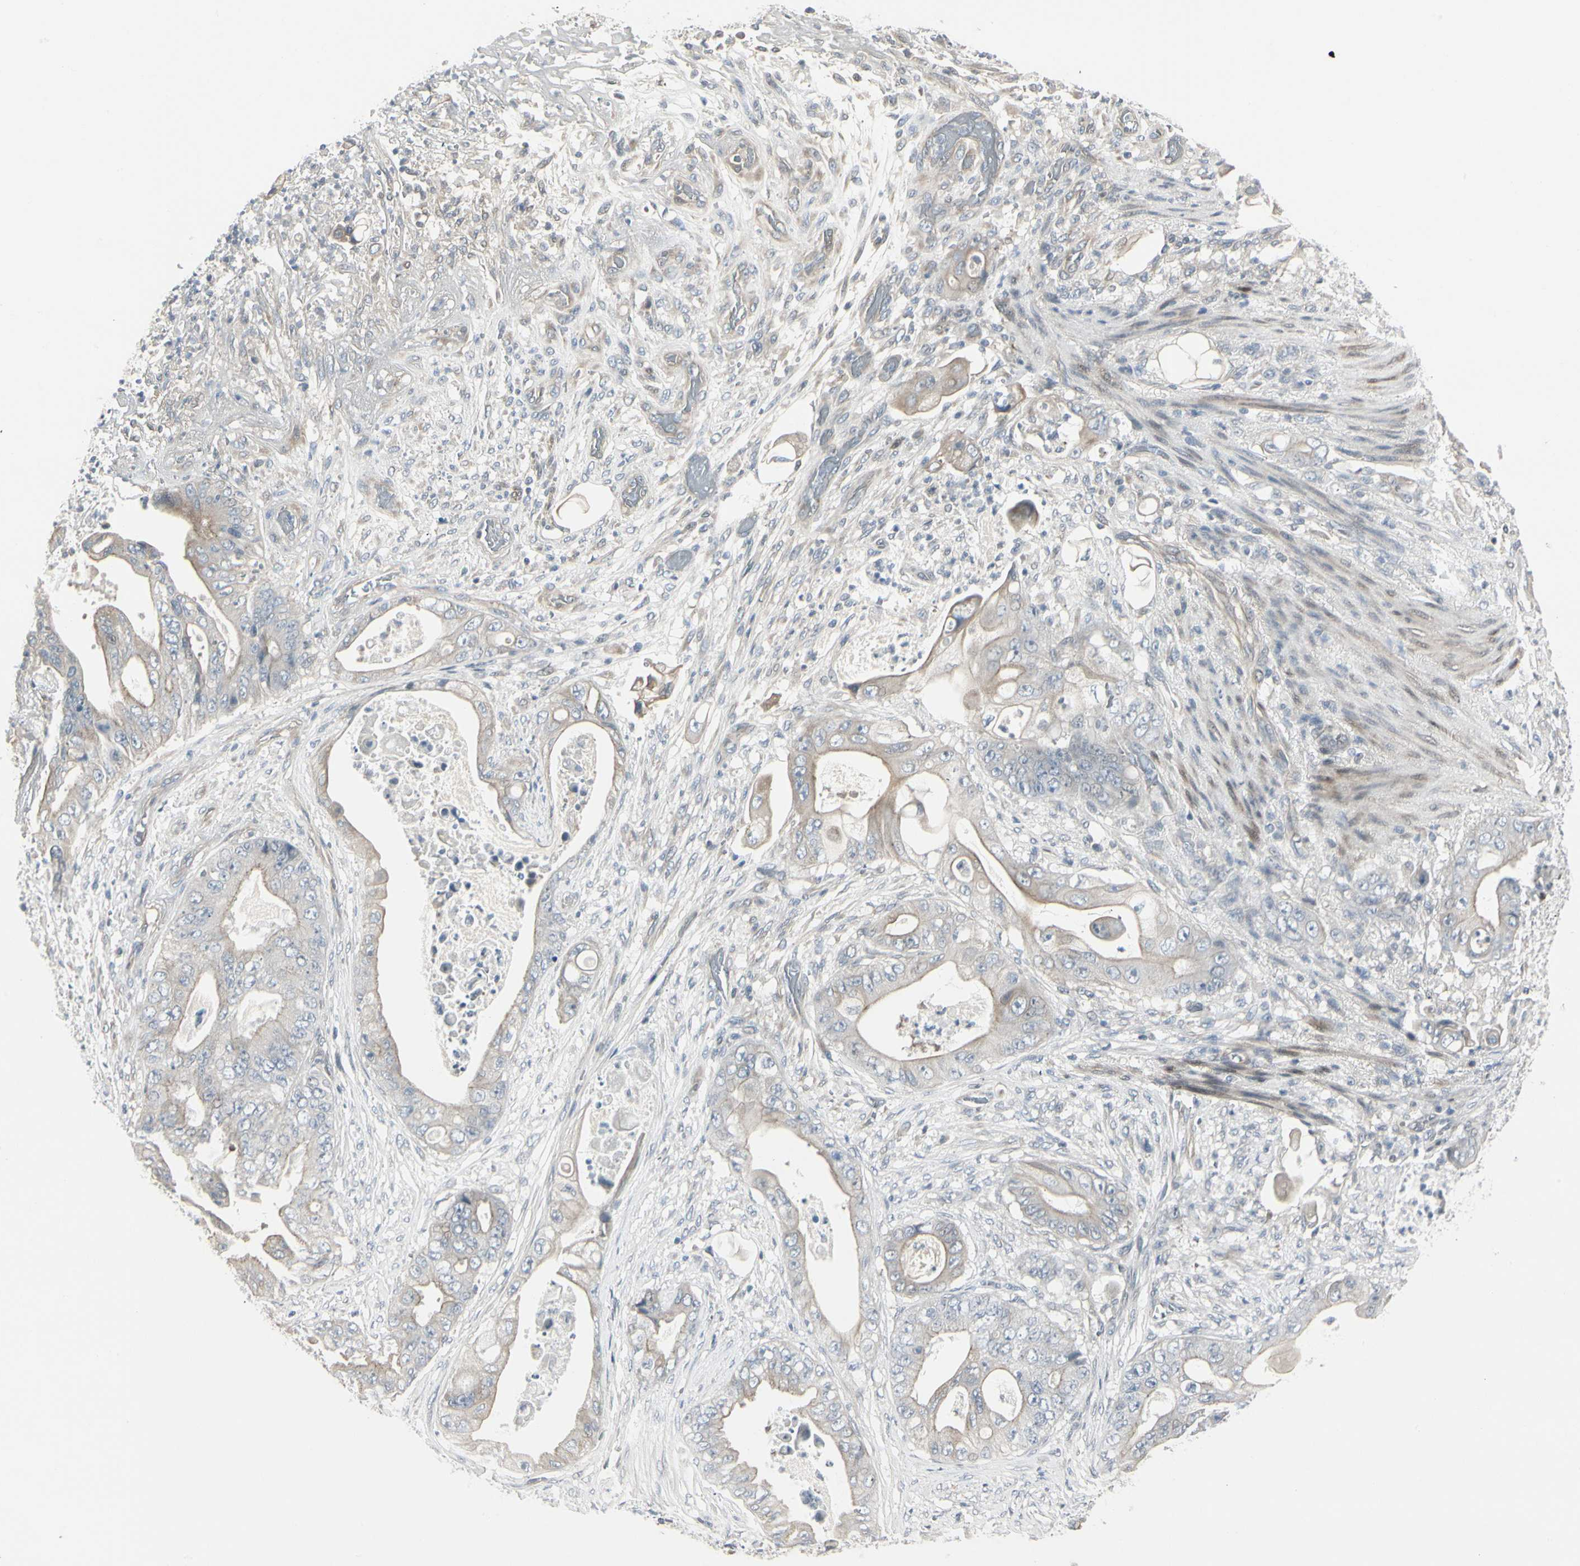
{"staining": {"intensity": "weak", "quantity": "<25%", "location": "cytoplasmic/membranous"}, "tissue": "stomach cancer", "cell_type": "Tumor cells", "image_type": "cancer", "snomed": [{"axis": "morphology", "description": "Adenocarcinoma, NOS"}, {"axis": "topography", "description": "Stomach"}], "caption": "IHC of adenocarcinoma (stomach) reveals no staining in tumor cells.", "gene": "DMPK", "patient": {"sex": "female", "age": 73}}